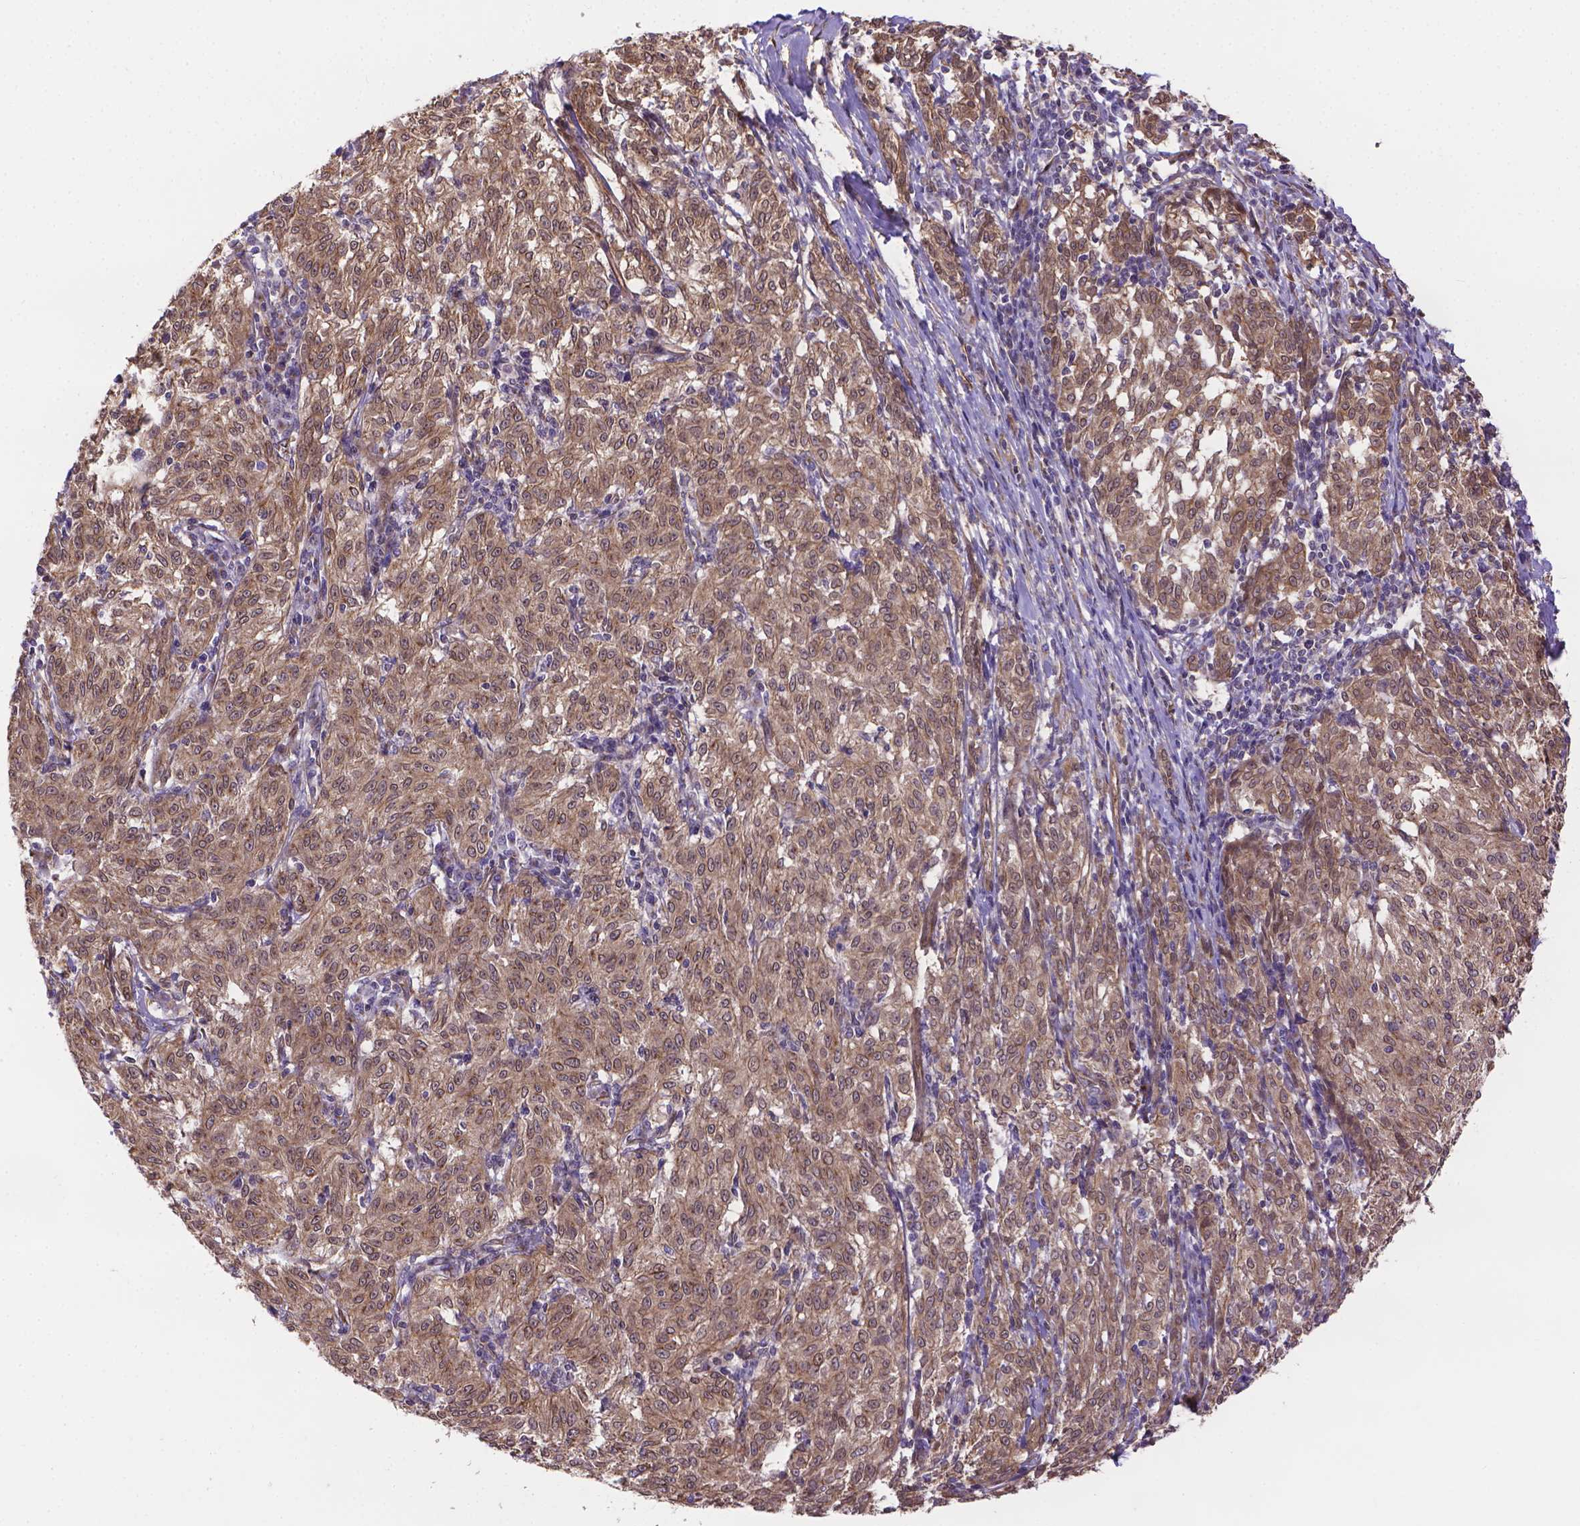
{"staining": {"intensity": "weak", "quantity": ">75%", "location": "cytoplasmic/membranous"}, "tissue": "melanoma", "cell_type": "Tumor cells", "image_type": "cancer", "snomed": [{"axis": "morphology", "description": "Malignant melanoma, NOS"}, {"axis": "topography", "description": "Skin"}], "caption": "Melanoma stained with a protein marker shows weak staining in tumor cells.", "gene": "YAP1", "patient": {"sex": "female", "age": 72}}